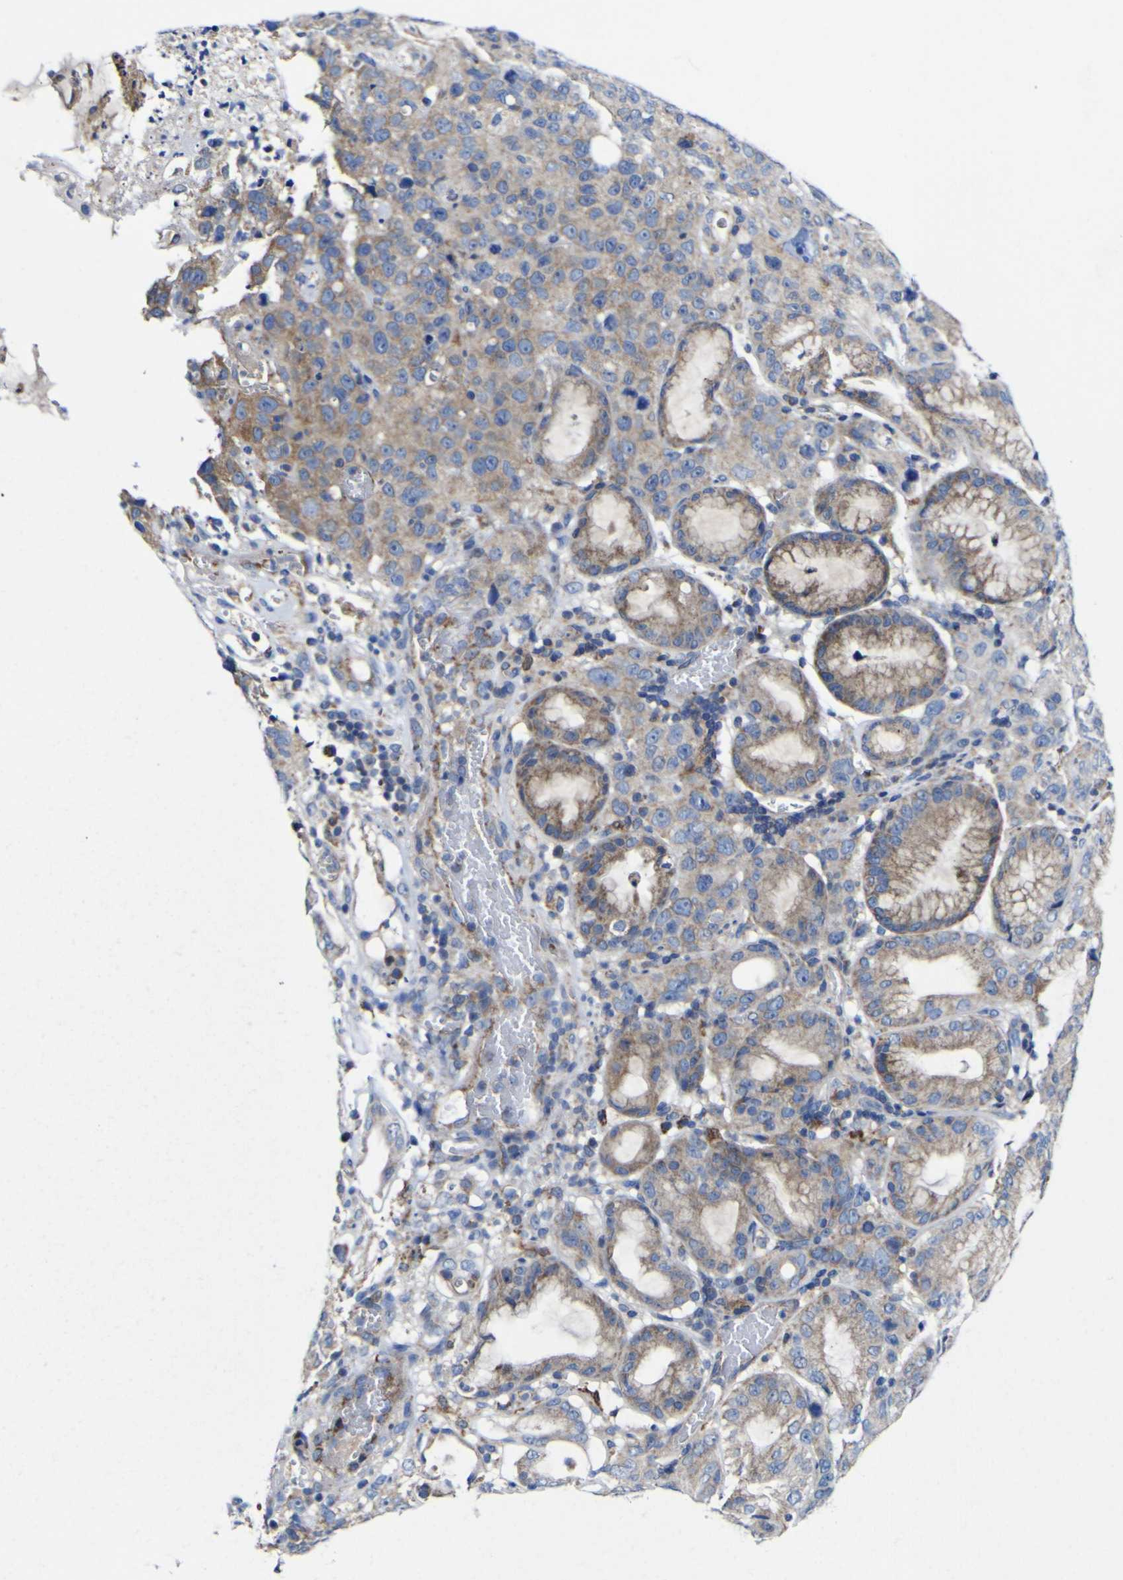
{"staining": {"intensity": "moderate", "quantity": ">75%", "location": "cytoplasmic/membranous"}, "tissue": "stomach cancer", "cell_type": "Tumor cells", "image_type": "cancer", "snomed": [{"axis": "morphology", "description": "Normal tissue, NOS"}, {"axis": "morphology", "description": "Adenocarcinoma, NOS"}, {"axis": "topography", "description": "Stomach"}], "caption": "Tumor cells demonstrate medium levels of moderate cytoplasmic/membranous staining in about >75% of cells in human adenocarcinoma (stomach). (Stains: DAB in brown, nuclei in blue, Microscopy: brightfield microscopy at high magnification).", "gene": "CCDC90B", "patient": {"sex": "male", "age": 48}}